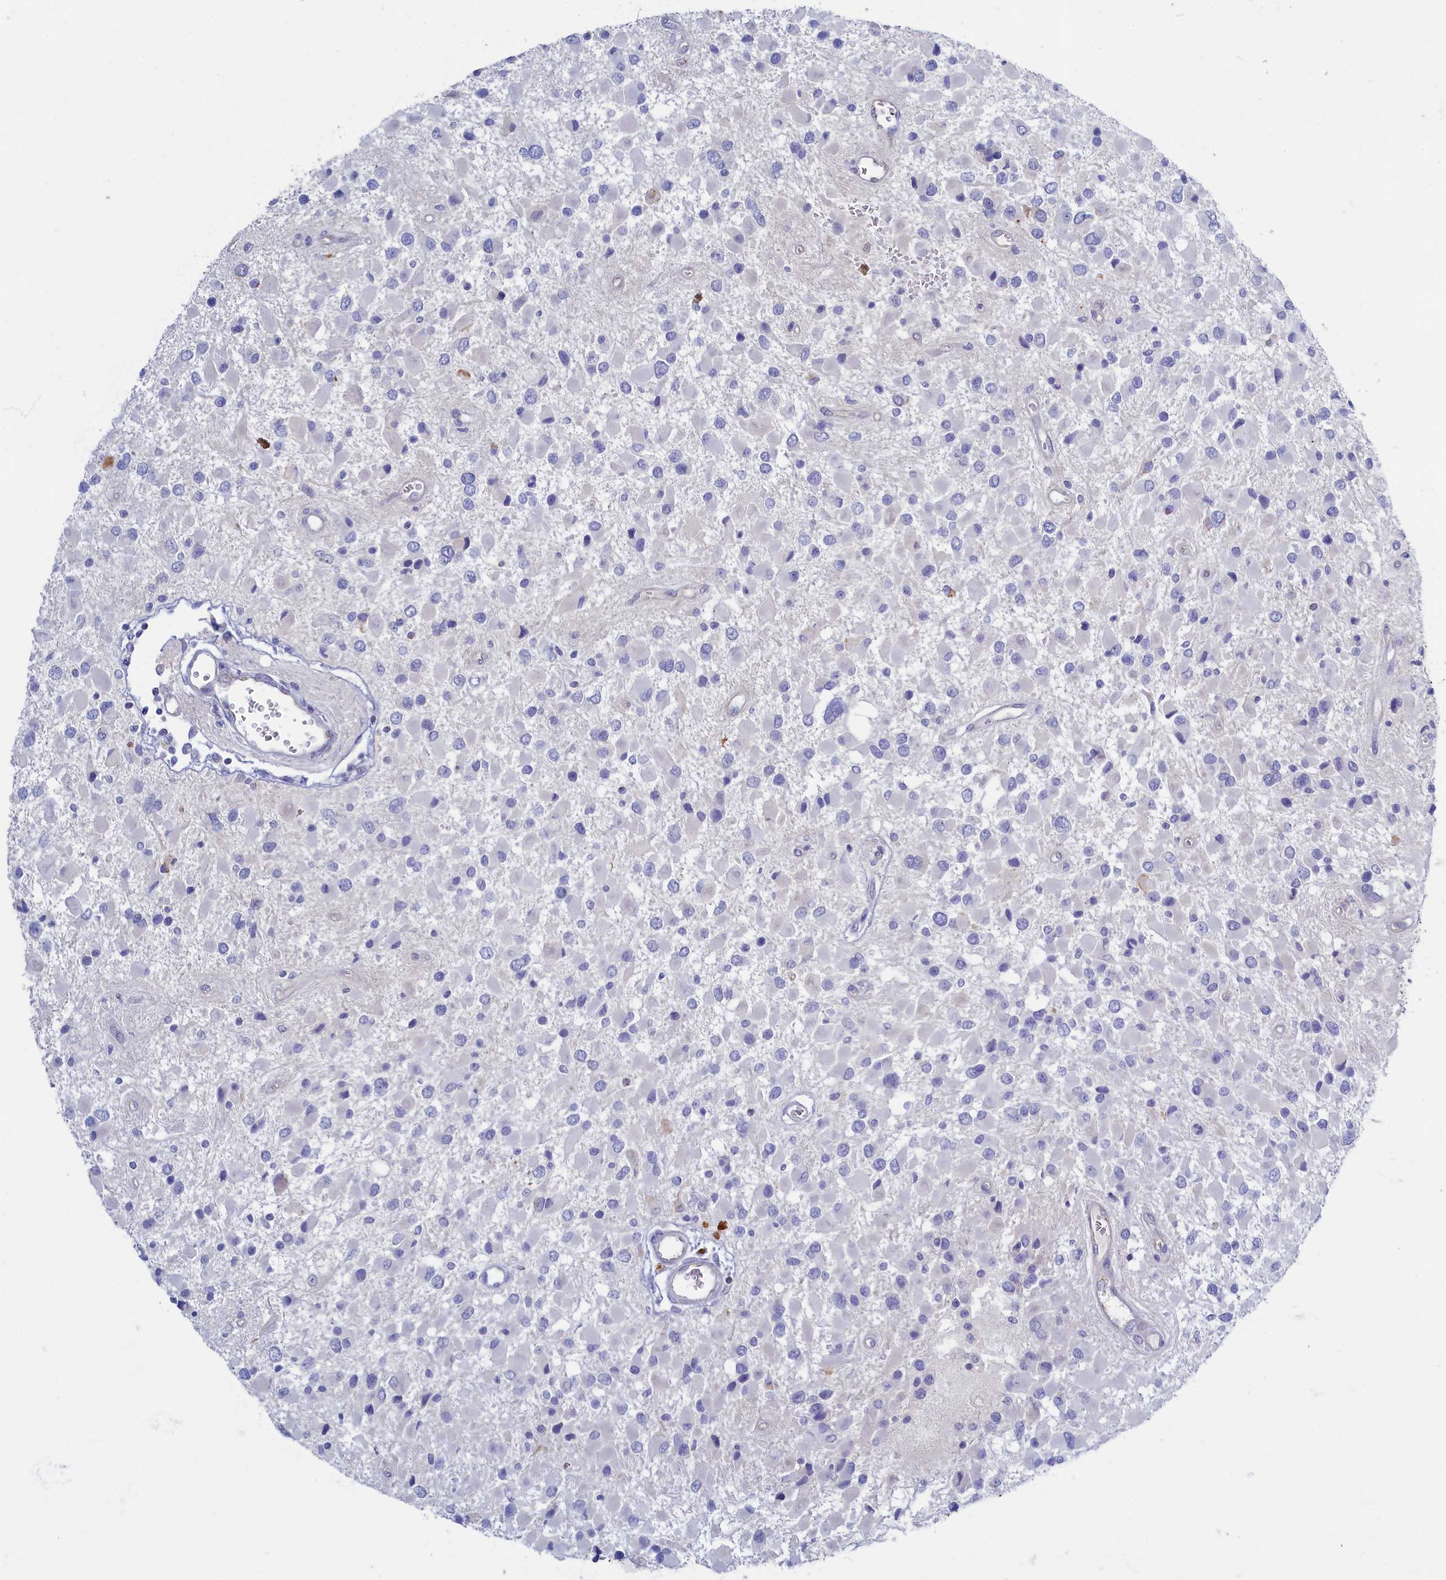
{"staining": {"intensity": "negative", "quantity": "none", "location": "none"}, "tissue": "glioma", "cell_type": "Tumor cells", "image_type": "cancer", "snomed": [{"axis": "morphology", "description": "Glioma, malignant, High grade"}, {"axis": "topography", "description": "Brain"}], "caption": "The micrograph exhibits no staining of tumor cells in malignant high-grade glioma.", "gene": "OCIAD2", "patient": {"sex": "male", "age": 53}}